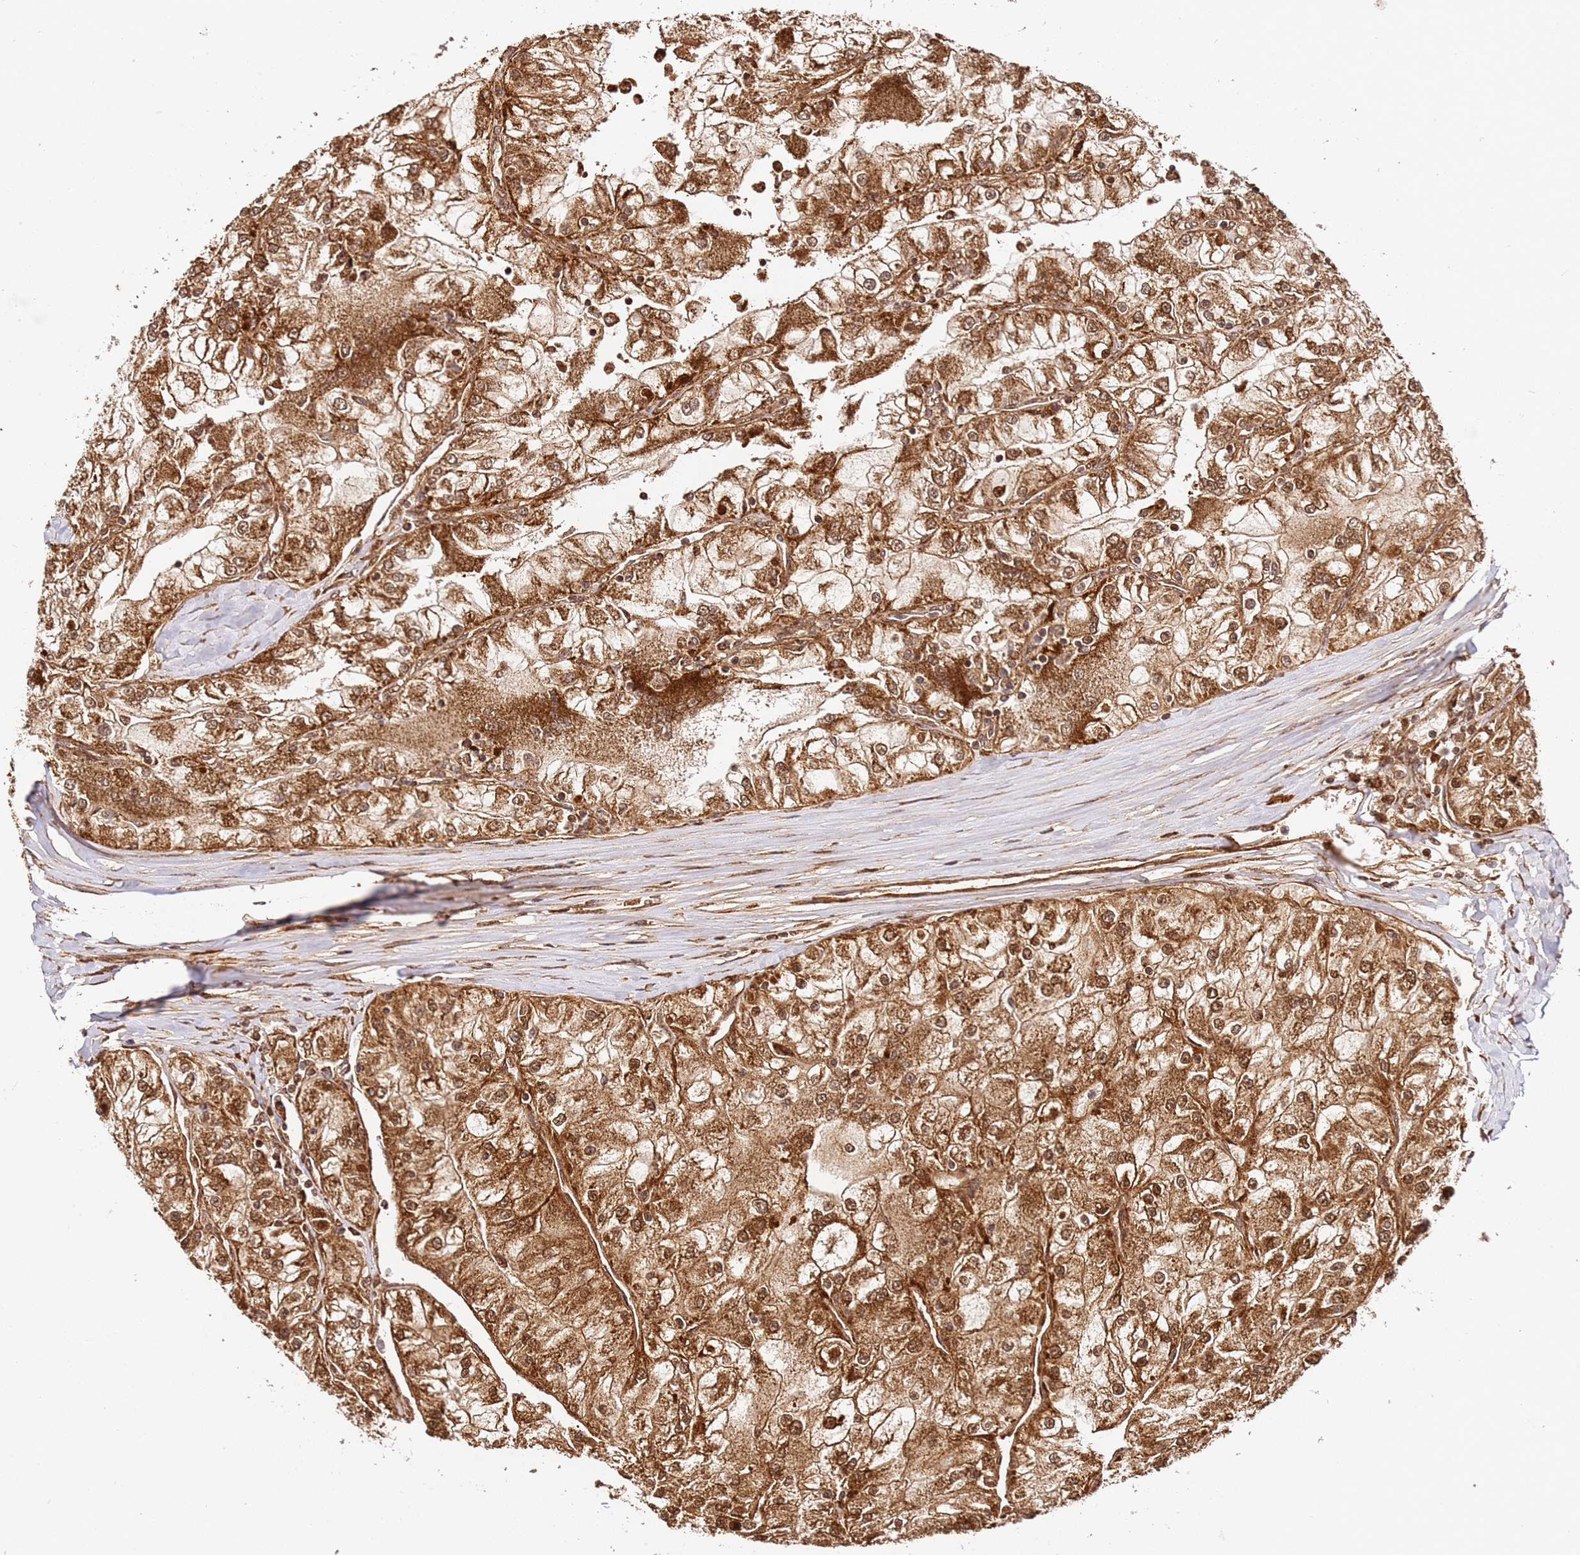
{"staining": {"intensity": "strong", "quantity": ">75%", "location": "cytoplasmic/membranous,nuclear"}, "tissue": "renal cancer", "cell_type": "Tumor cells", "image_type": "cancer", "snomed": [{"axis": "morphology", "description": "Adenocarcinoma, NOS"}, {"axis": "topography", "description": "Kidney"}], "caption": "Protein positivity by IHC shows strong cytoplasmic/membranous and nuclear positivity in approximately >75% of tumor cells in adenocarcinoma (renal).", "gene": "SMOX", "patient": {"sex": "female", "age": 72}}